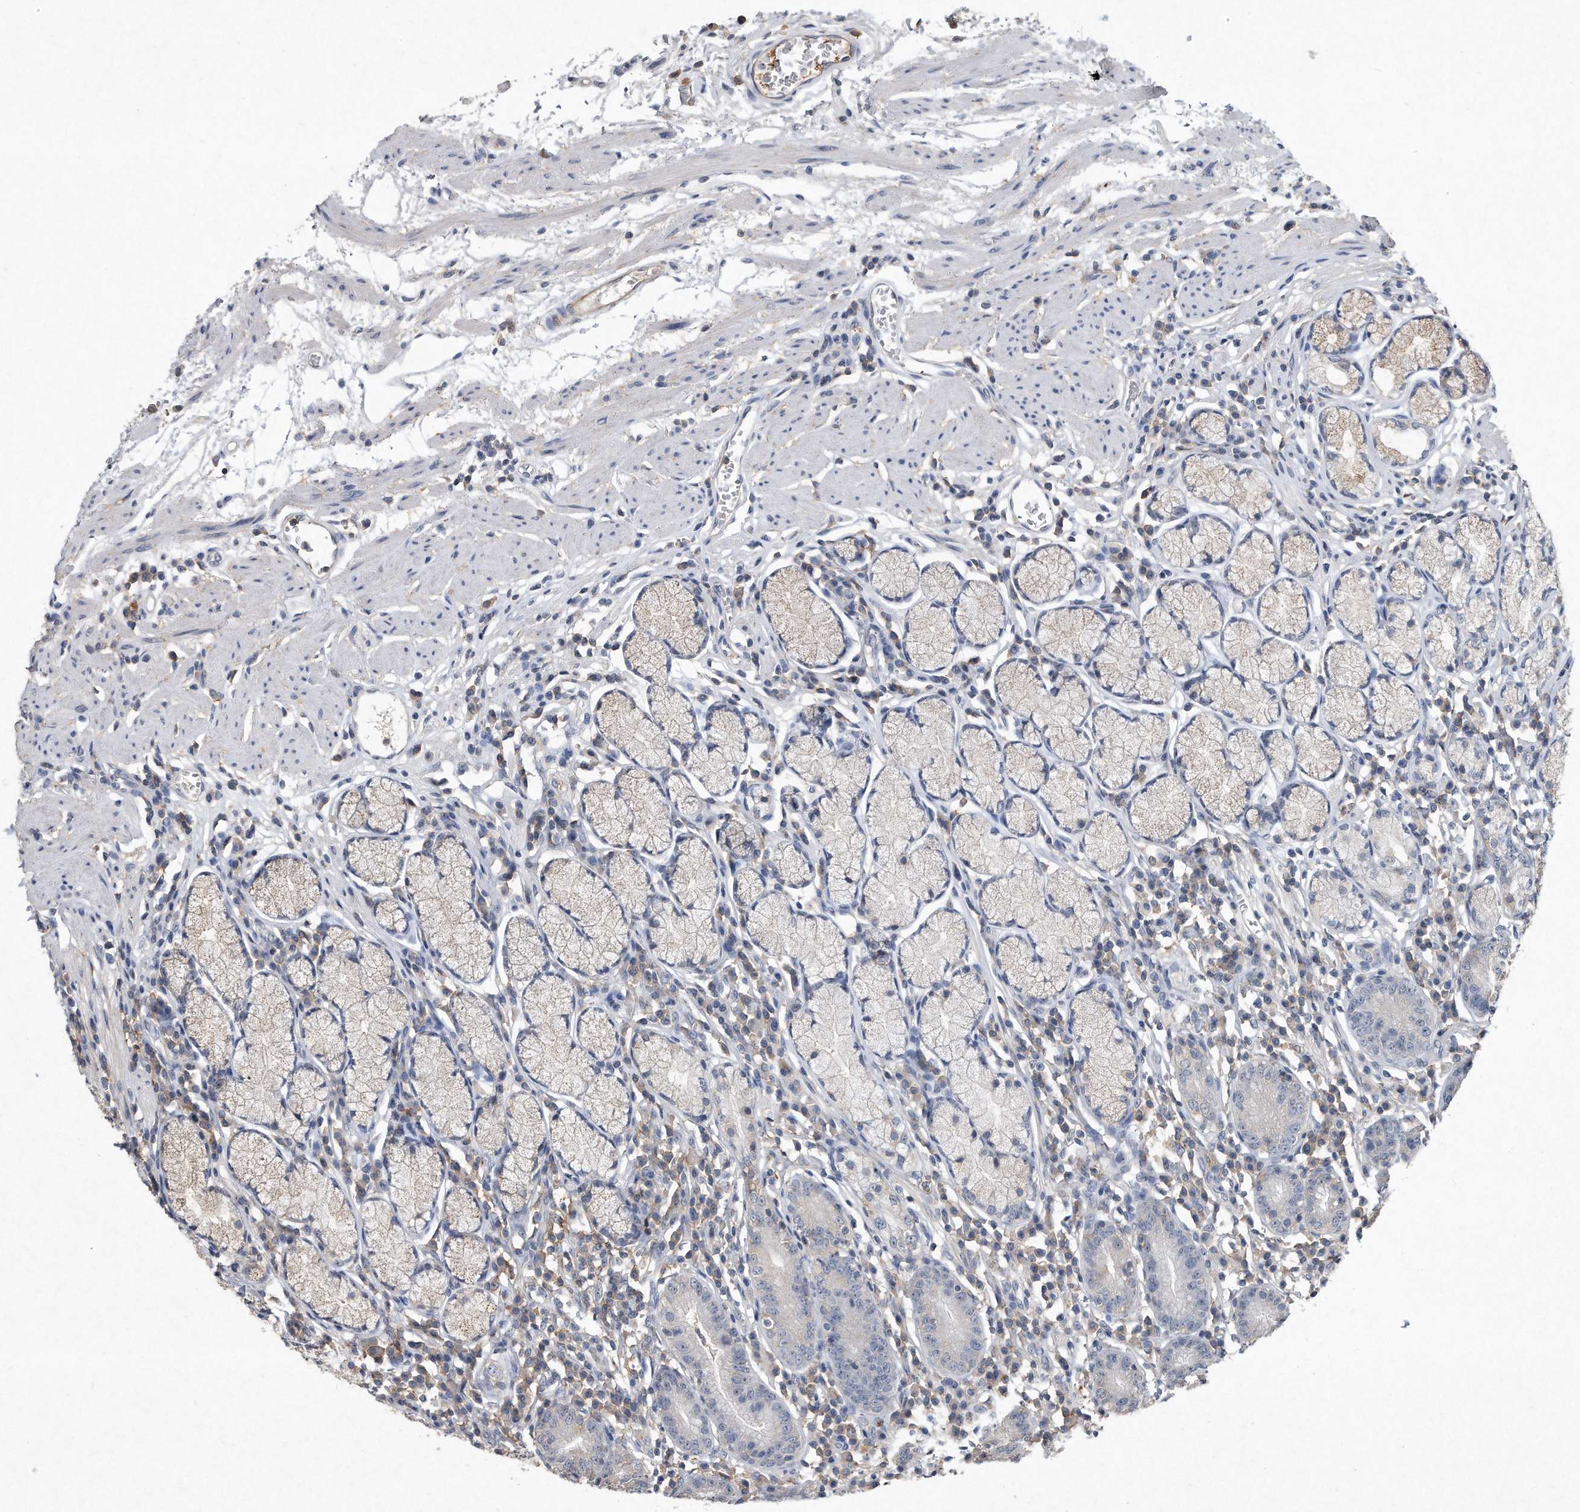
{"staining": {"intensity": "weak", "quantity": "<25%", "location": "cytoplasmic/membranous"}, "tissue": "stomach", "cell_type": "Glandular cells", "image_type": "normal", "snomed": [{"axis": "morphology", "description": "Normal tissue, NOS"}, {"axis": "topography", "description": "Stomach"}], "caption": "Stomach was stained to show a protein in brown. There is no significant staining in glandular cells. (Brightfield microscopy of DAB (3,3'-diaminobenzidine) immunohistochemistry (IHC) at high magnification).", "gene": "PGBD2", "patient": {"sex": "male", "age": 55}}